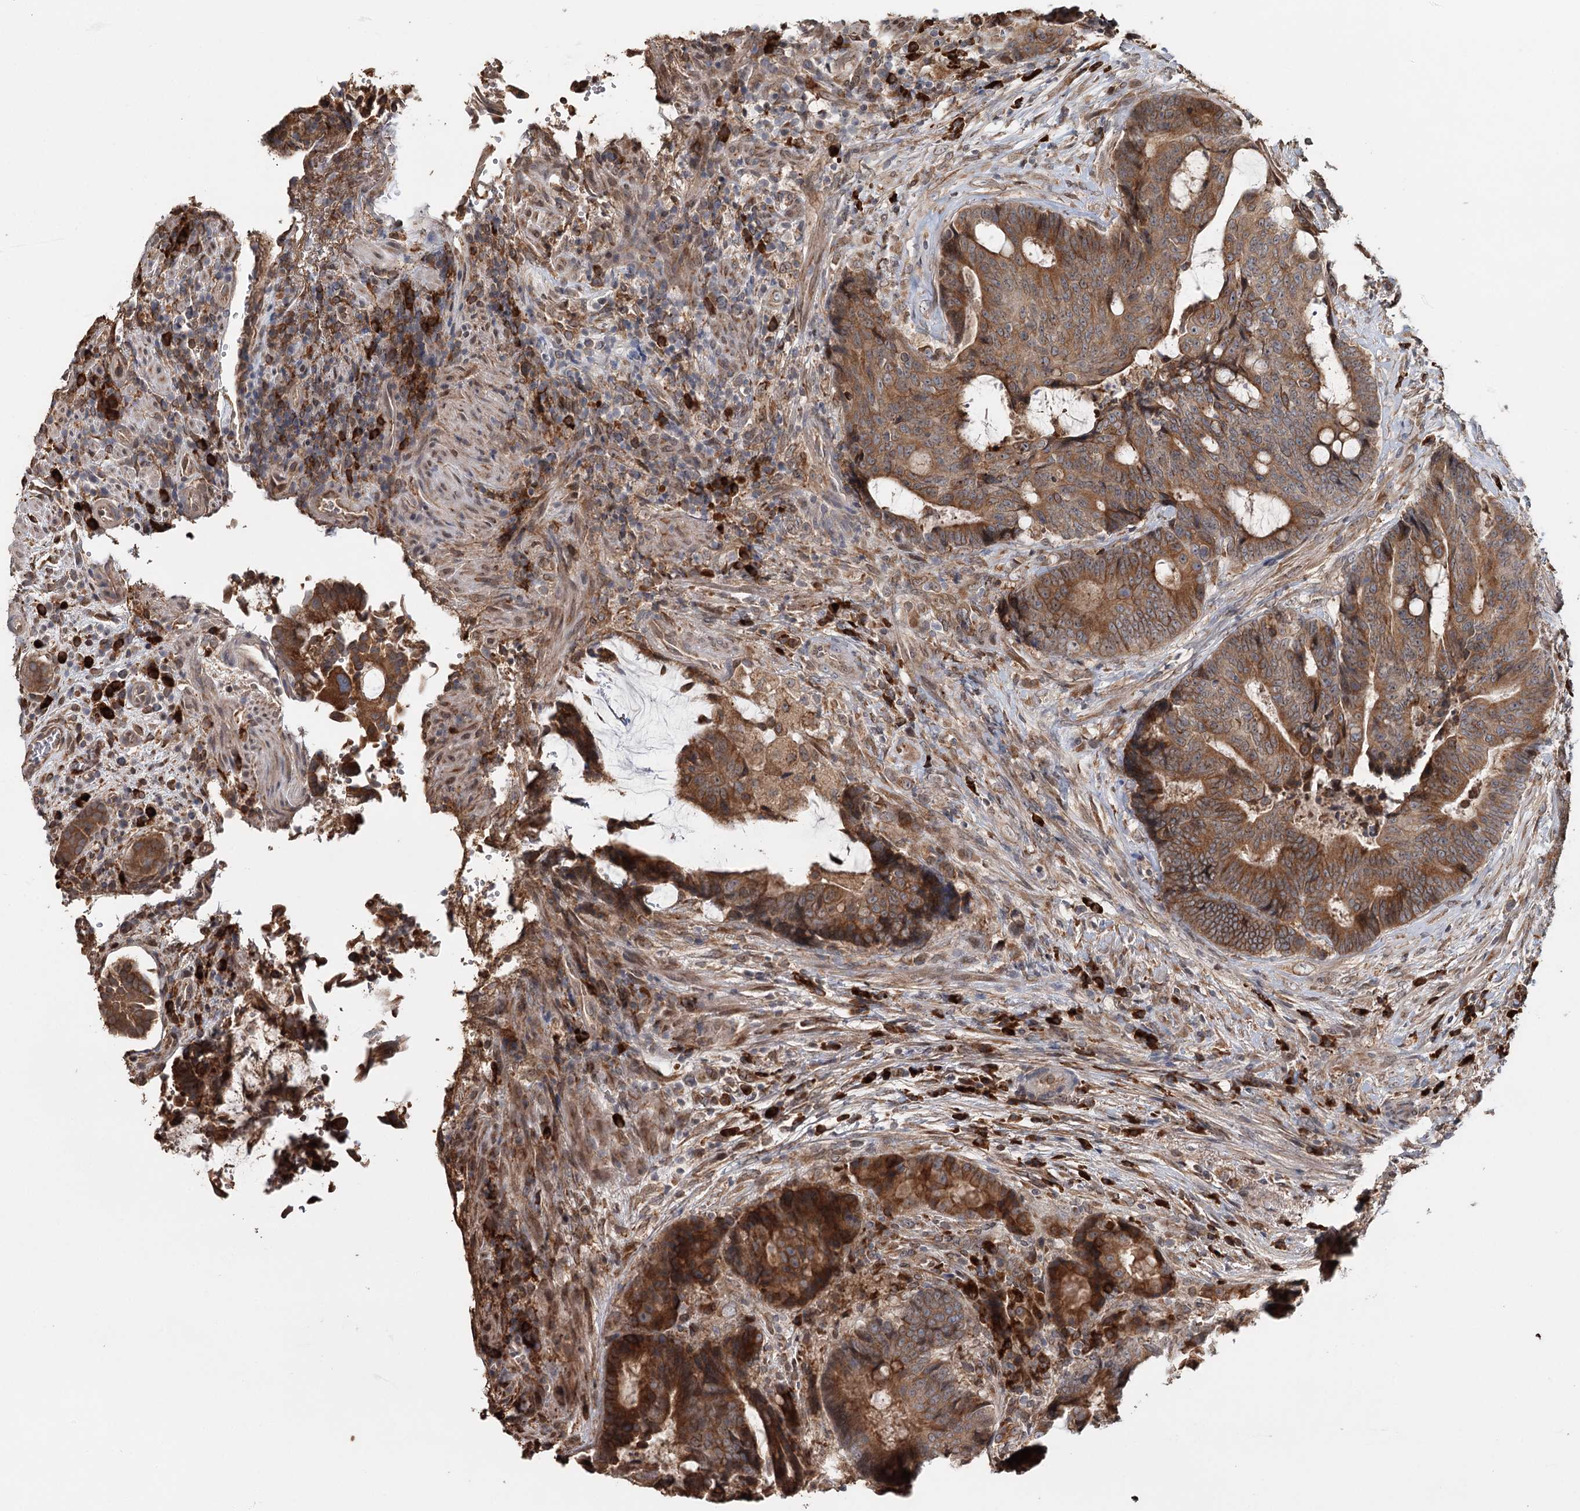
{"staining": {"intensity": "strong", "quantity": ">75%", "location": "cytoplasmic/membranous"}, "tissue": "colorectal cancer", "cell_type": "Tumor cells", "image_type": "cancer", "snomed": [{"axis": "morphology", "description": "Adenocarcinoma, NOS"}, {"axis": "topography", "description": "Rectum"}], "caption": "Colorectal cancer (adenocarcinoma) stained with DAB (3,3'-diaminobenzidine) immunohistochemistry (IHC) displays high levels of strong cytoplasmic/membranous positivity in approximately >75% of tumor cells.", "gene": "SYVN1", "patient": {"sex": "male", "age": 69}}